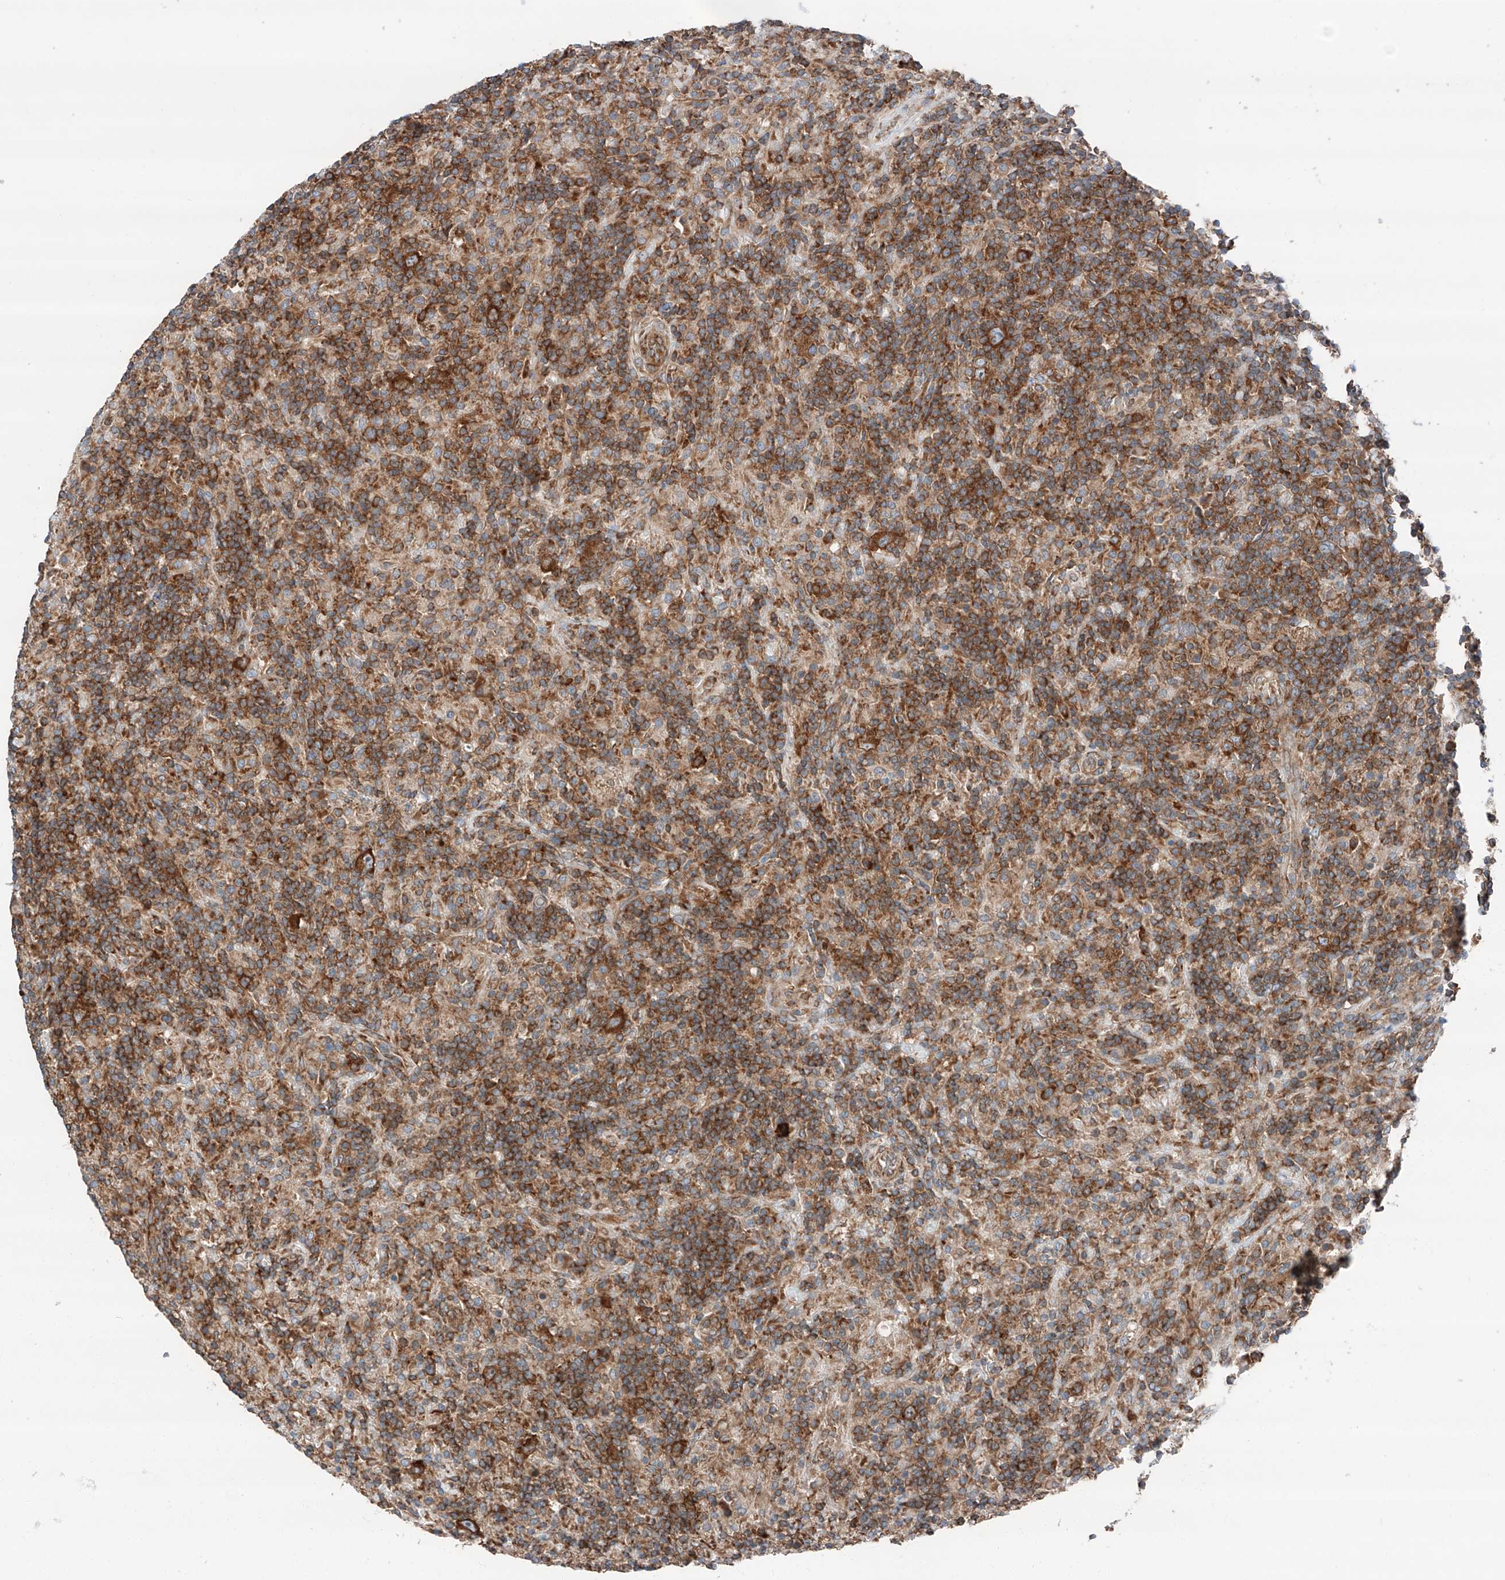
{"staining": {"intensity": "strong", "quantity": ">75%", "location": "cytoplasmic/membranous"}, "tissue": "lymphoma", "cell_type": "Tumor cells", "image_type": "cancer", "snomed": [{"axis": "morphology", "description": "Hodgkin's disease, NOS"}, {"axis": "topography", "description": "Lymph node"}], "caption": "This image displays lymphoma stained with IHC to label a protein in brown. The cytoplasmic/membranous of tumor cells show strong positivity for the protein. Nuclei are counter-stained blue.", "gene": "ZC3H15", "patient": {"sex": "male", "age": 70}}